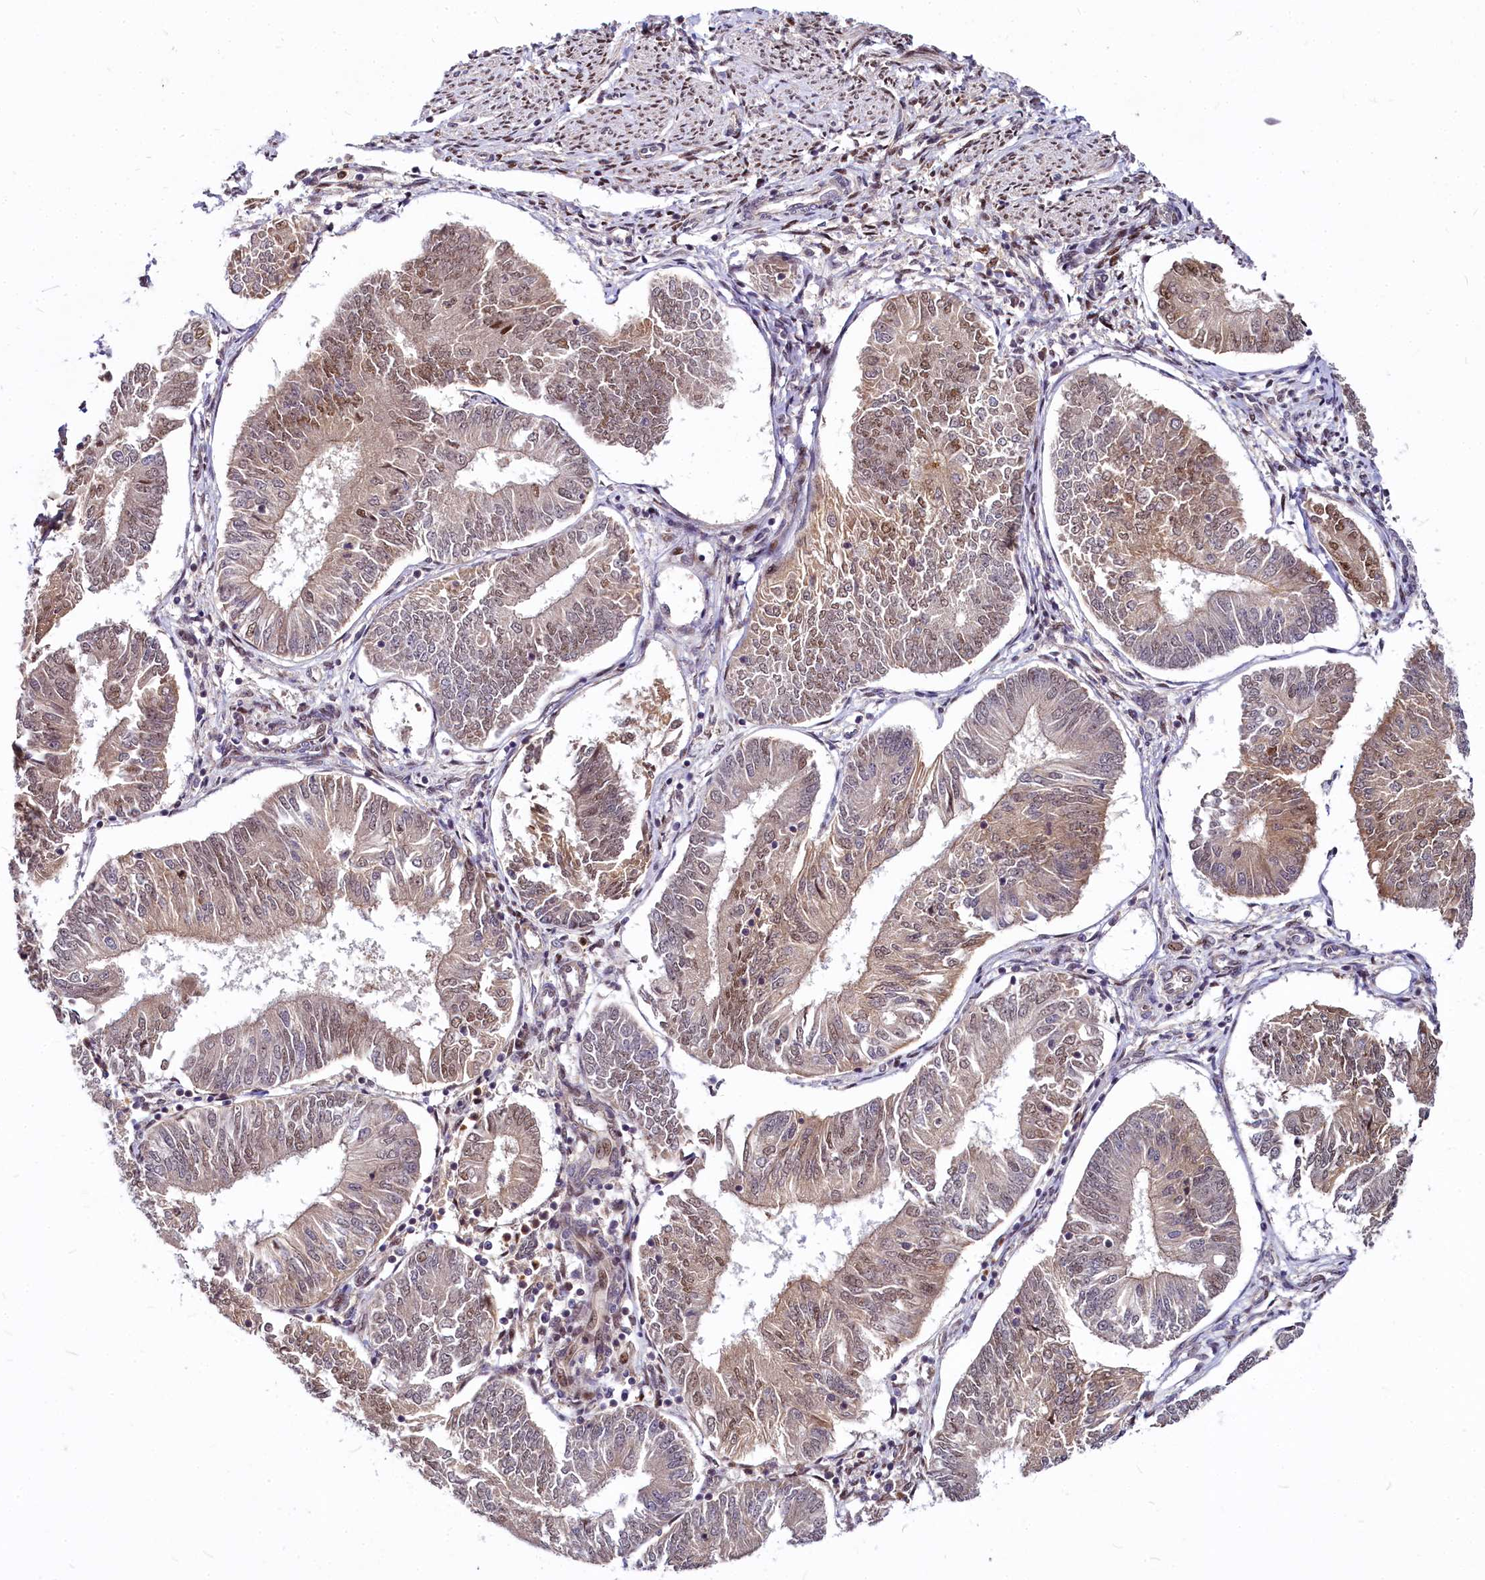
{"staining": {"intensity": "moderate", "quantity": "25%-75%", "location": "cytoplasmic/membranous,nuclear"}, "tissue": "endometrial cancer", "cell_type": "Tumor cells", "image_type": "cancer", "snomed": [{"axis": "morphology", "description": "Adenocarcinoma, NOS"}, {"axis": "topography", "description": "Endometrium"}], "caption": "Tumor cells display moderate cytoplasmic/membranous and nuclear positivity in about 25%-75% of cells in endometrial cancer (adenocarcinoma).", "gene": "MAML2", "patient": {"sex": "female", "age": 58}}